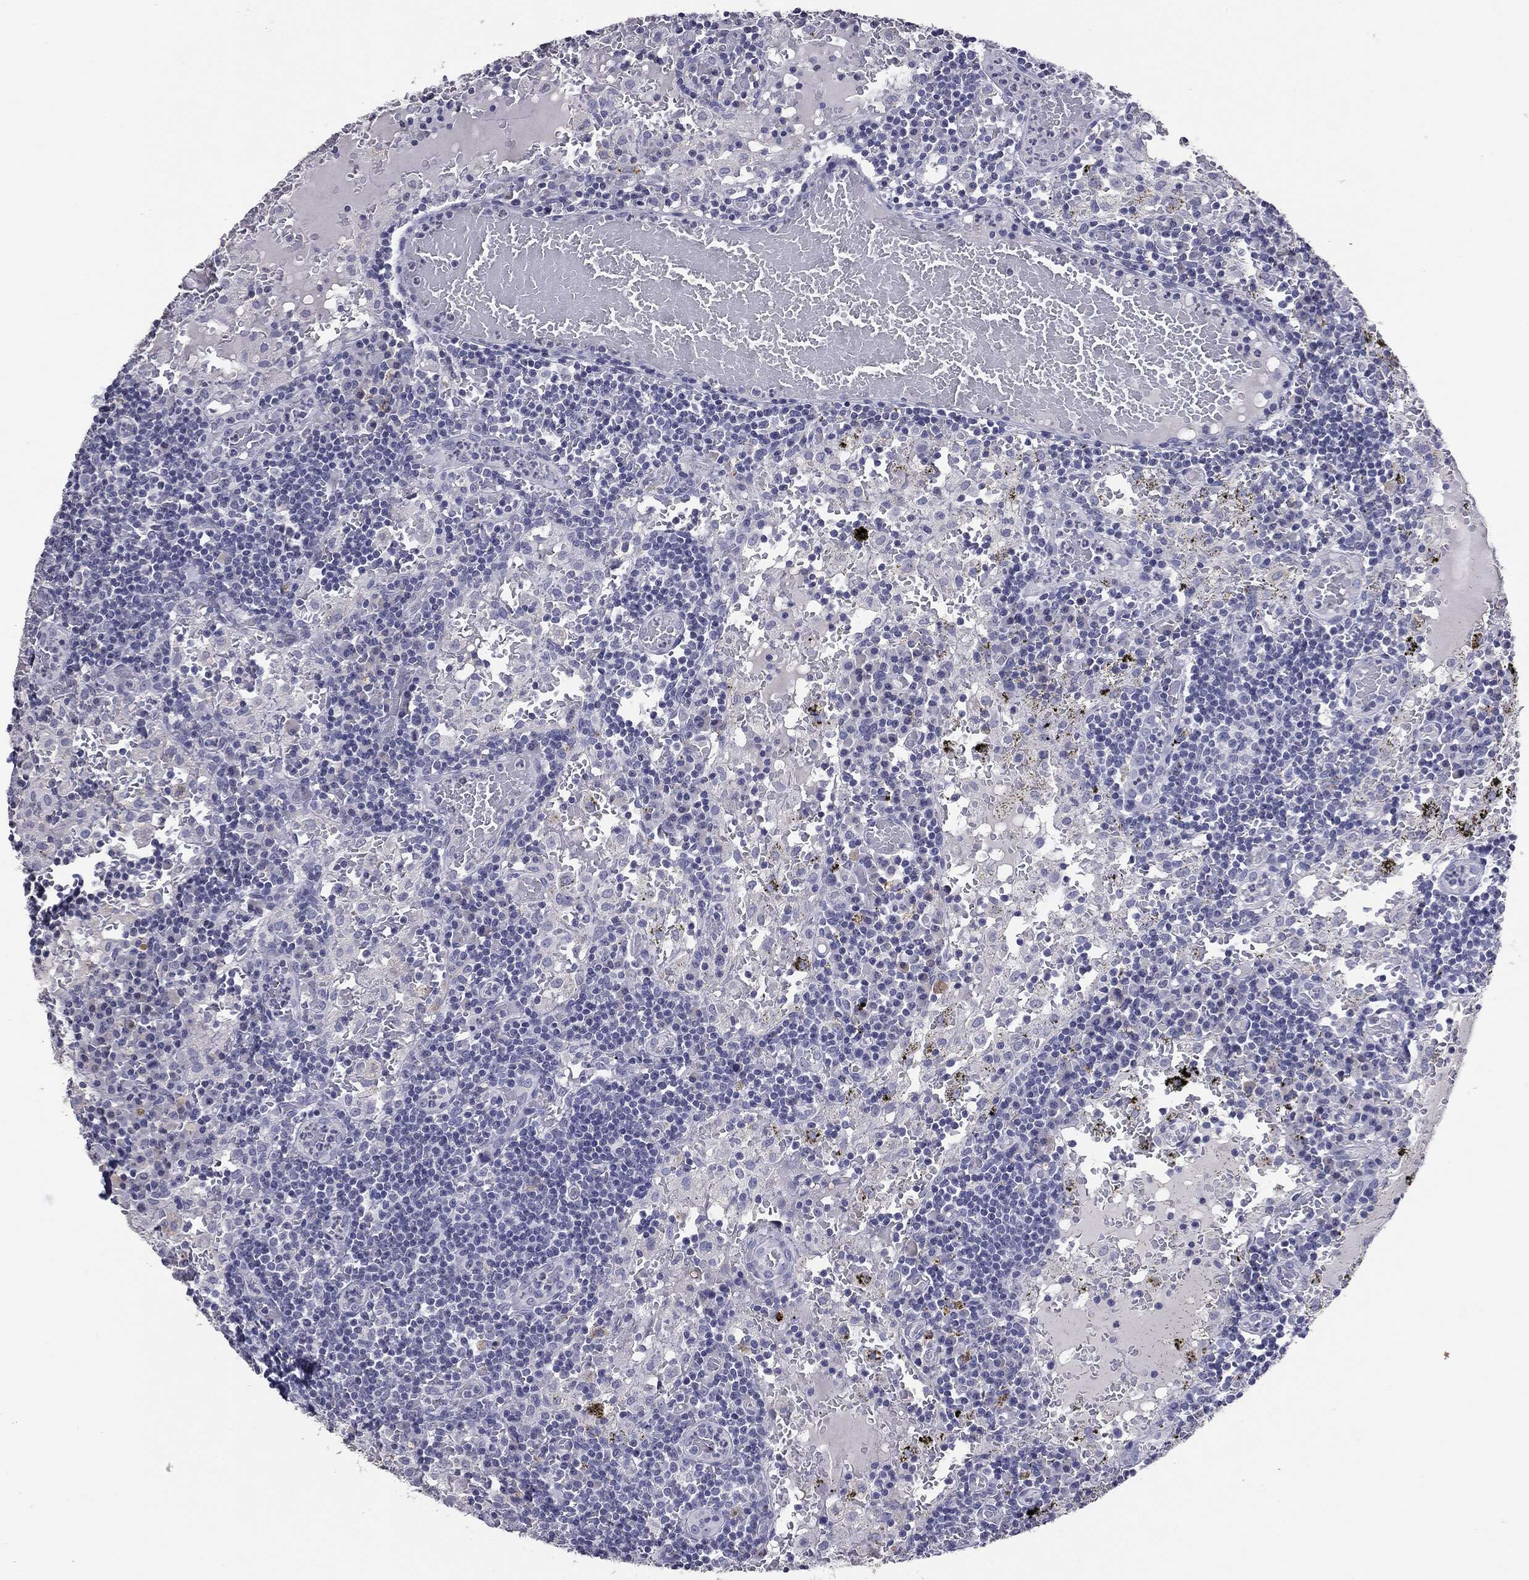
{"staining": {"intensity": "negative", "quantity": "none", "location": "none"}, "tissue": "lymph node", "cell_type": "Germinal center cells", "image_type": "normal", "snomed": [{"axis": "morphology", "description": "Normal tissue, NOS"}, {"axis": "topography", "description": "Lymph node"}], "caption": "The IHC photomicrograph has no significant staining in germinal center cells of lymph node. The staining is performed using DAB brown chromogen with nuclei counter-stained in using hematoxylin.", "gene": "SERPINB4", "patient": {"sex": "male", "age": 62}}